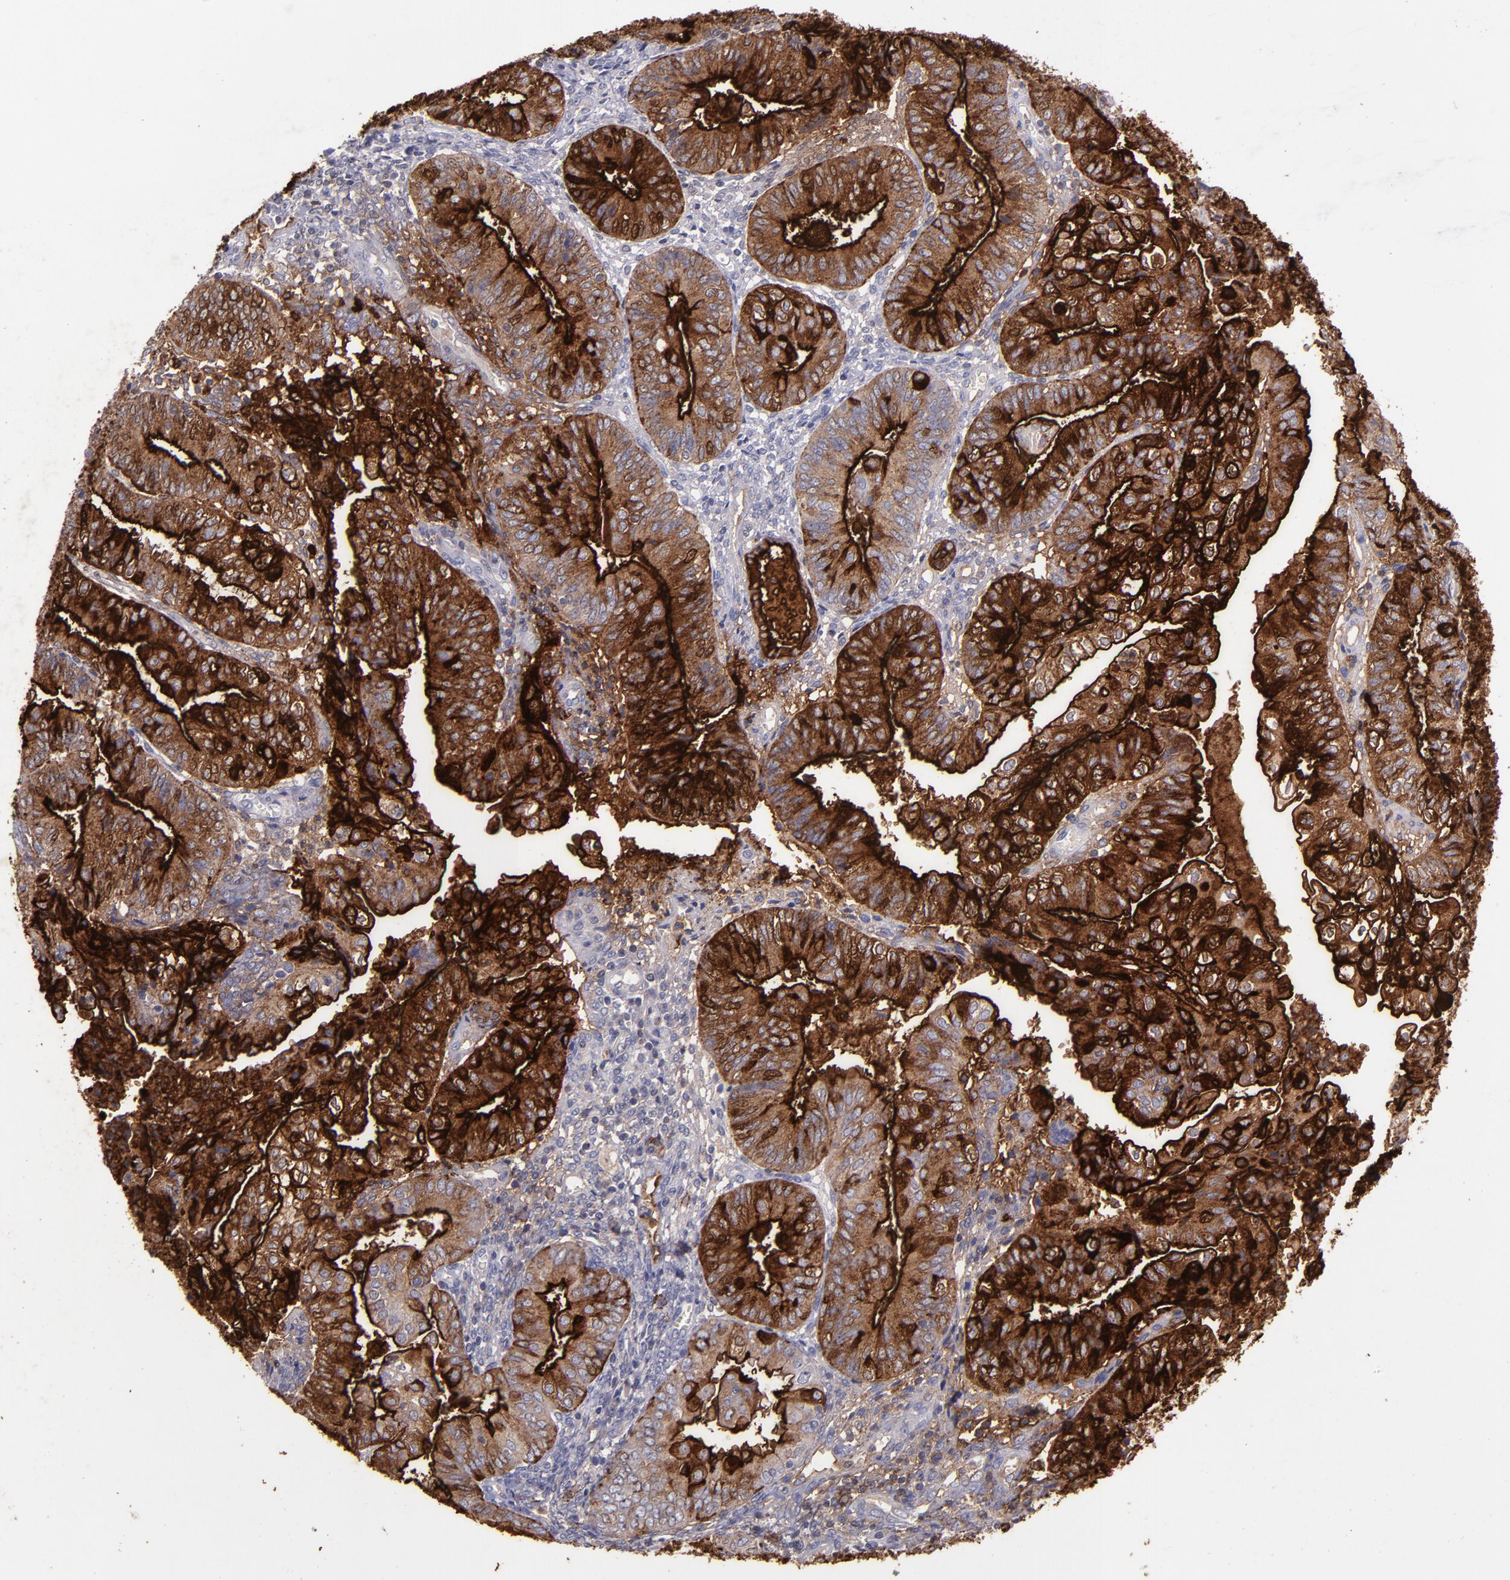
{"staining": {"intensity": "strong", "quantity": ">75%", "location": "cytoplasmic/membranous"}, "tissue": "endometrial cancer", "cell_type": "Tumor cells", "image_type": "cancer", "snomed": [{"axis": "morphology", "description": "Adenocarcinoma, NOS"}, {"axis": "topography", "description": "Endometrium"}], "caption": "This photomicrograph displays adenocarcinoma (endometrial) stained with immunohistochemistry to label a protein in brown. The cytoplasmic/membranous of tumor cells show strong positivity for the protein. Nuclei are counter-stained blue.", "gene": "MFGE8", "patient": {"sex": "female", "age": 55}}